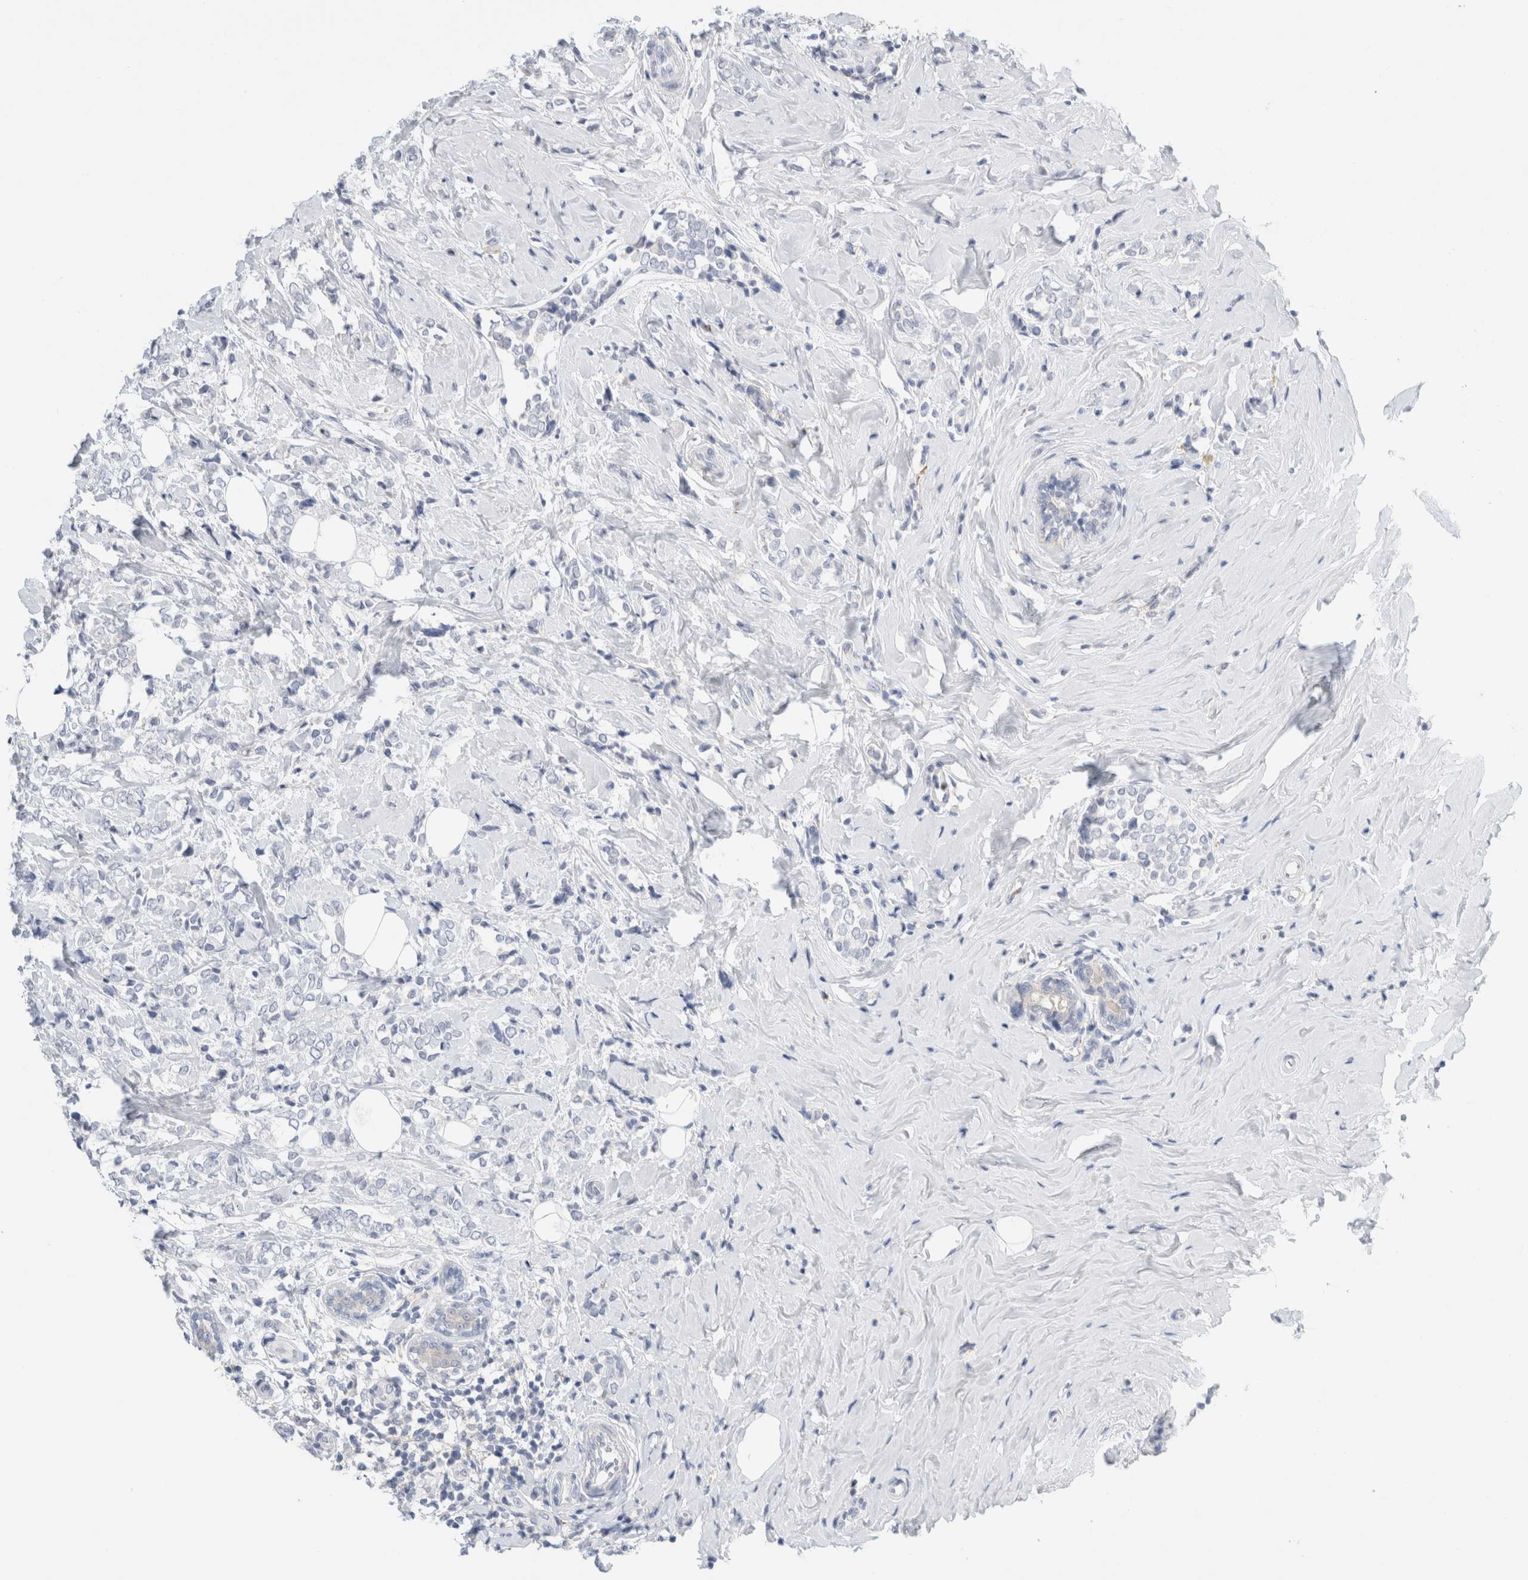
{"staining": {"intensity": "negative", "quantity": "none", "location": "none"}, "tissue": "breast cancer", "cell_type": "Tumor cells", "image_type": "cancer", "snomed": [{"axis": "morphology", "description": "Normal tissue, NOS"}, {"axis": "morphology", "description": "Lobular carcinoma"}, {"axis": "topography", "description": "Breast"}], "caption": "Protein analysis of lobular carcinoma (breast) displays no significant positivity in tumor cells.", "gene": "ADAM30", "patient": {"sex": "female", "age": 47}}